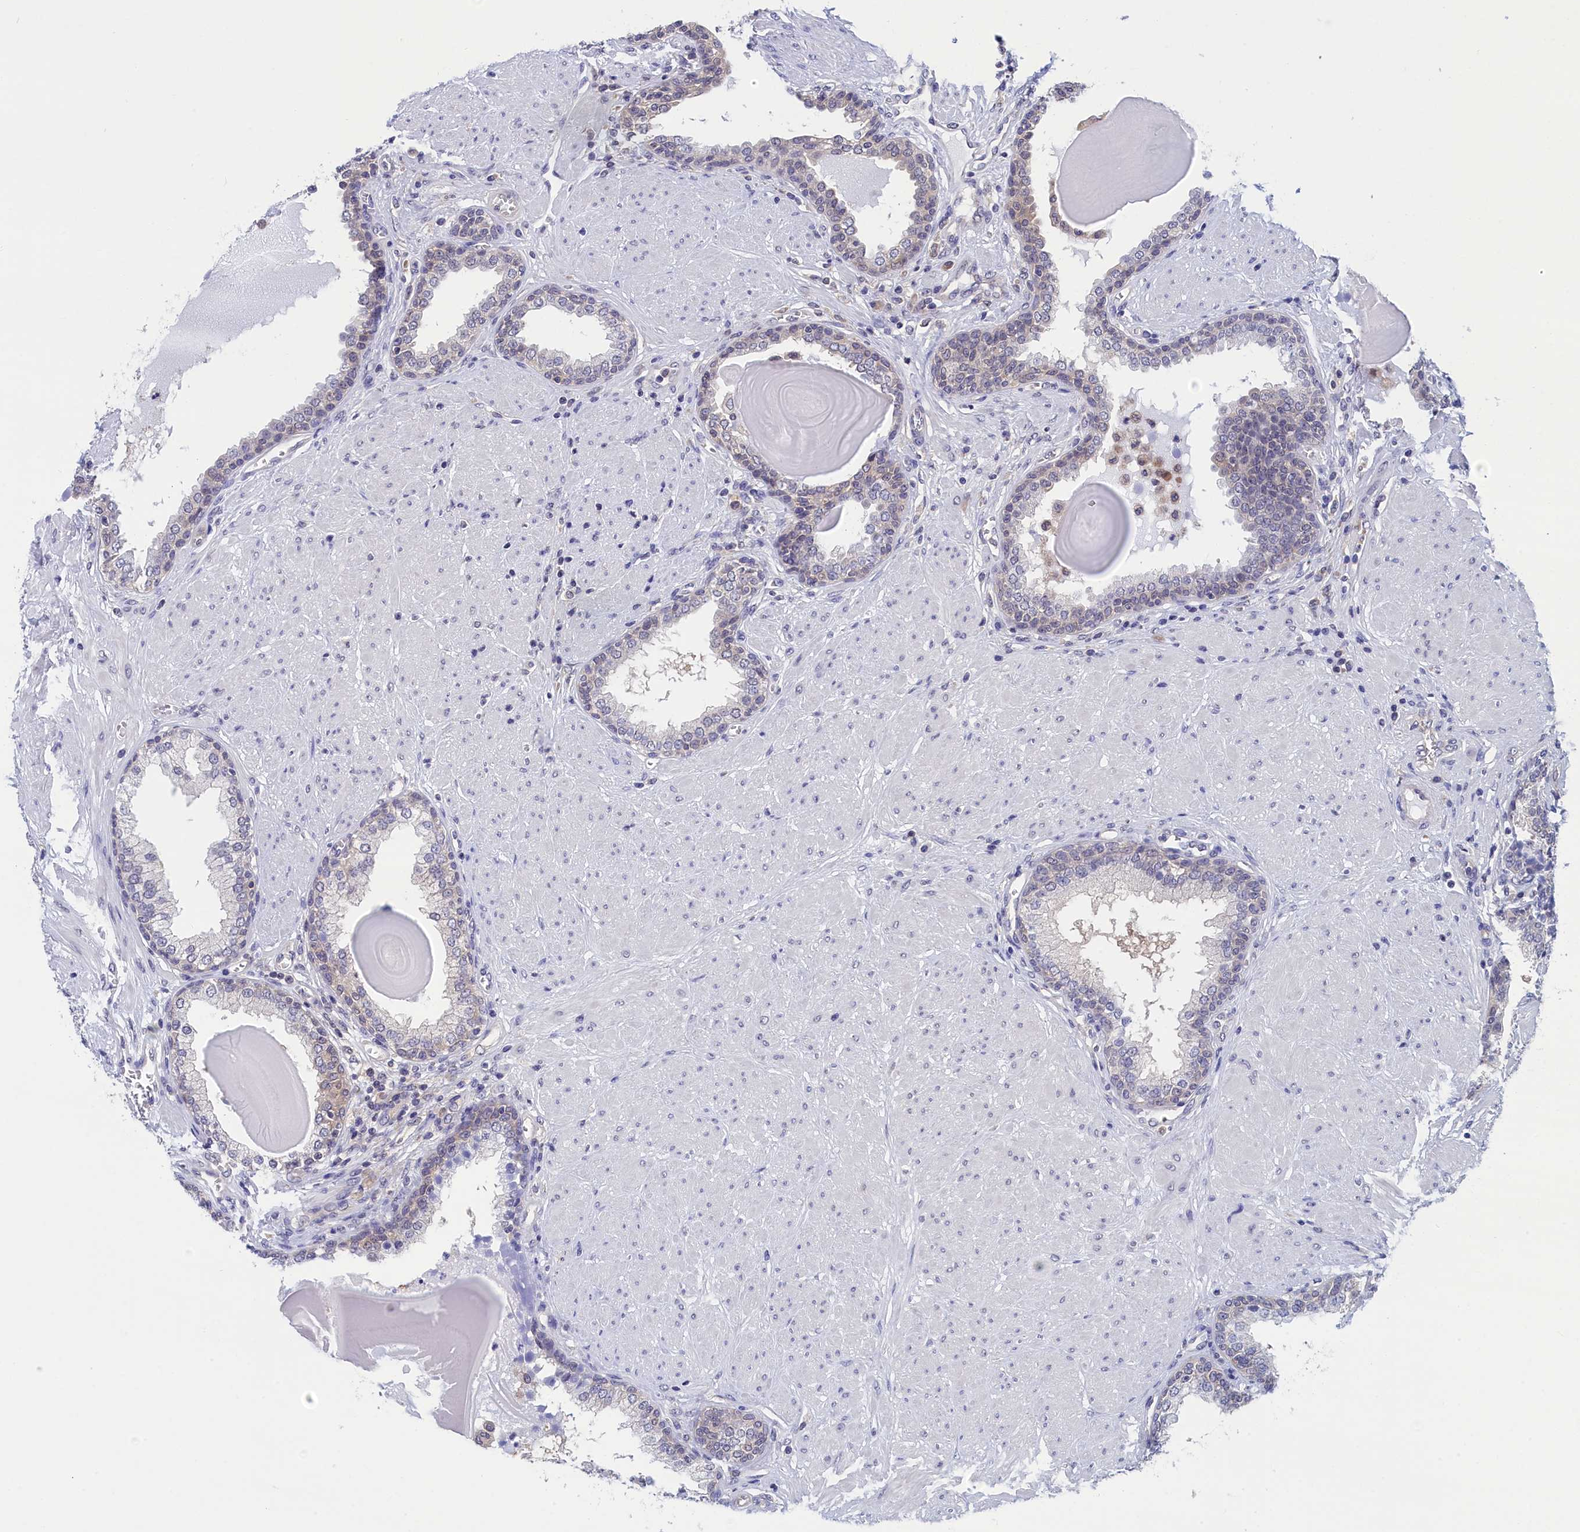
{"staining": {"intensity": "negative", "quantity": "none", "location": "none"}, "tissue": "prostate", "cell_type": "Glandular cells", "image_type": "normal", "snomed": [{"axis": "morphology", "description": "Normal tissue, NOS"}, {"axis": "topography", "description": "Prostate"}], "caption": "An image of human prostate is negative for staining in glandular cells.", "gene": "PGP", "patient": {"sex": "male", "age": 51}}